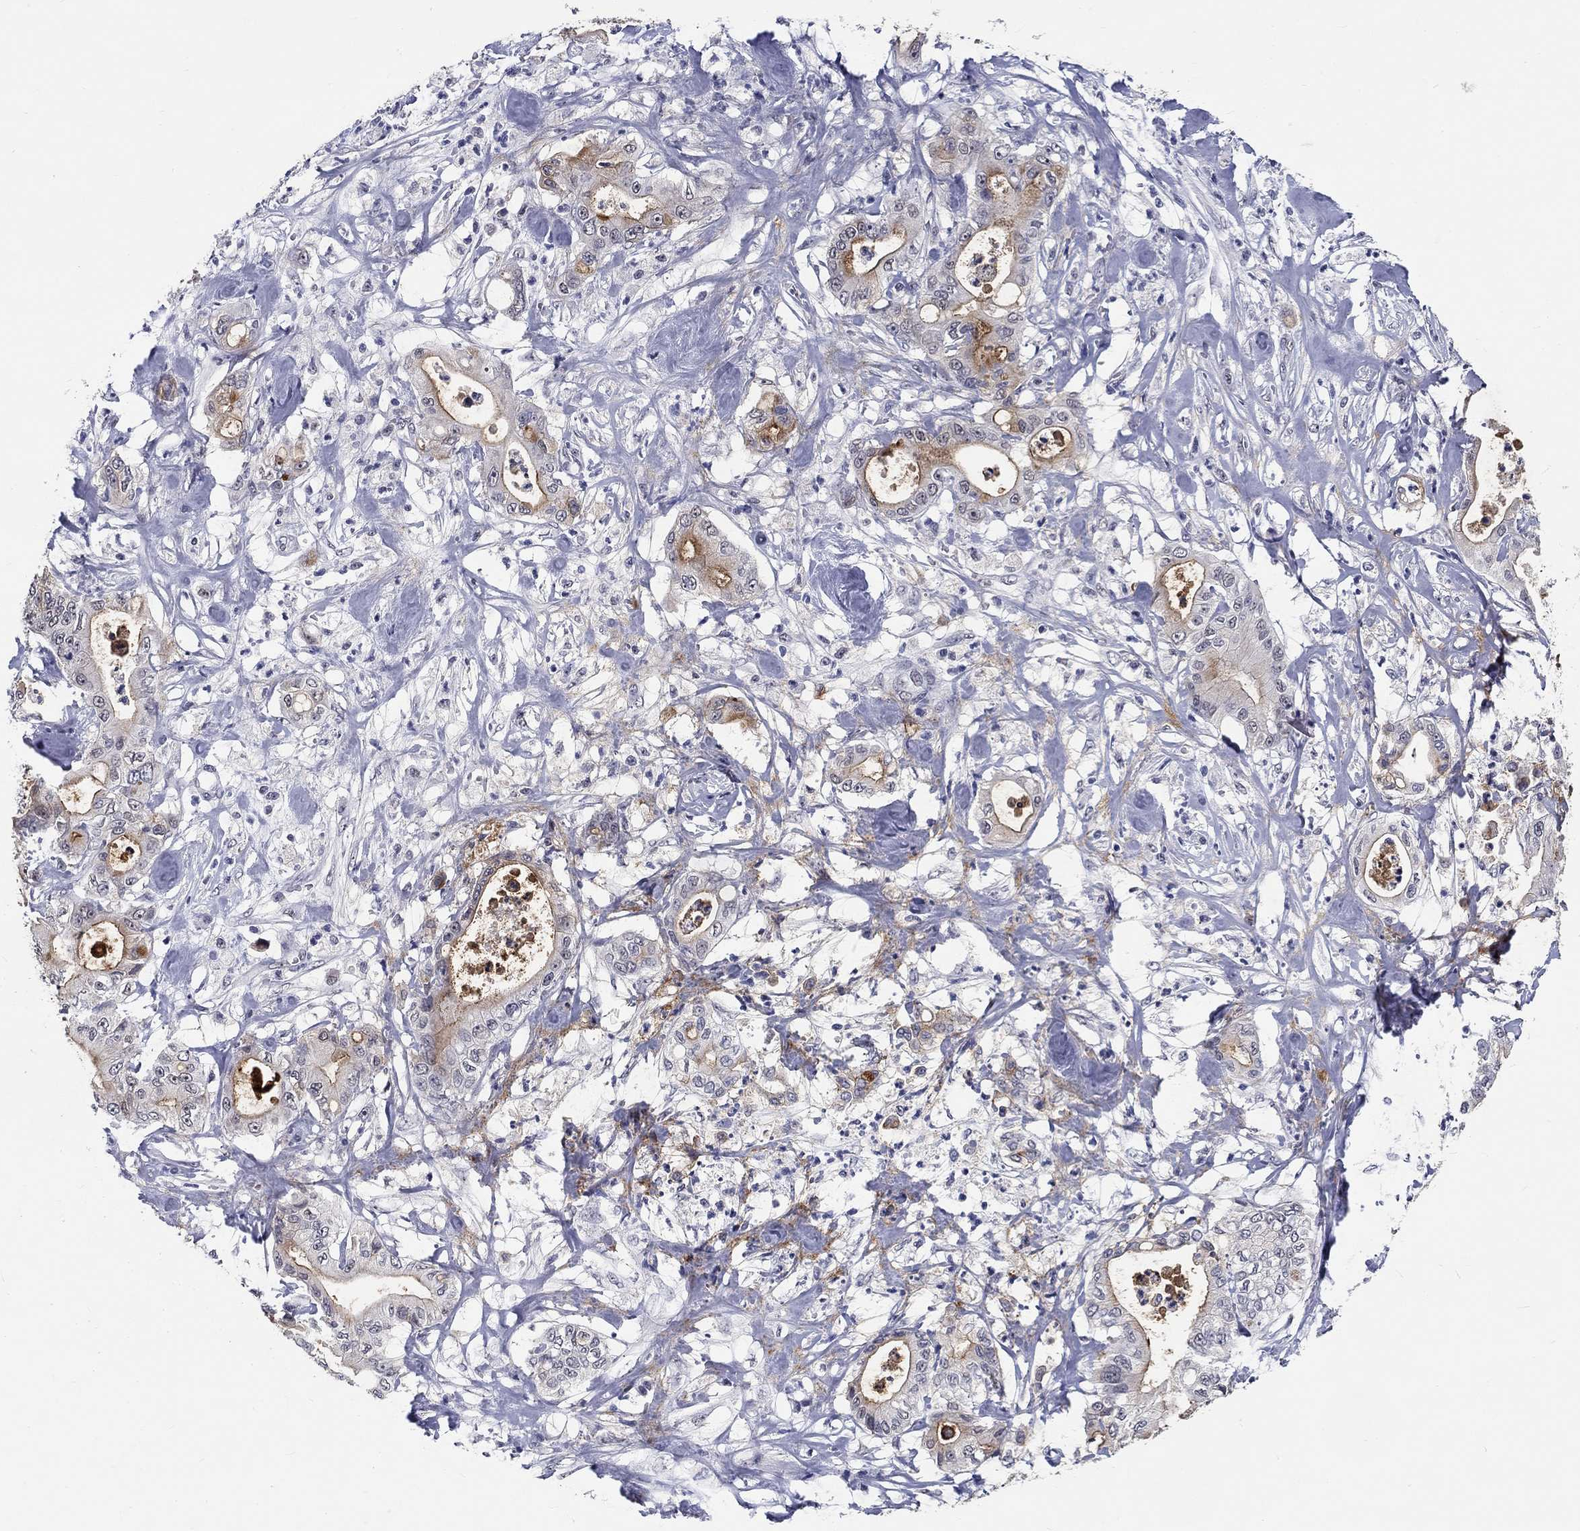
{"staining": {"intensity": "moderate", "quantity": "25%-75%", "location": "cytoplasmic/membranous"}, "tissue": "pancreatic cancer", "cell_type": "Tumor cells", "image_type": "cancer", "snomed": [{"axis": "morphology", "description": "Adenocarcinoma, NOS"}, {"axis": "topography", "description": "Pancreas"}], "caption": "Protein staining exhibits moderate cytoplasmic/membranous expression in approximately 25%-75% of tumor cells in adenocarcinoma (pancreatic).", "gene": "GRIN1", "patient": {"sex": "male", "age": 71}}